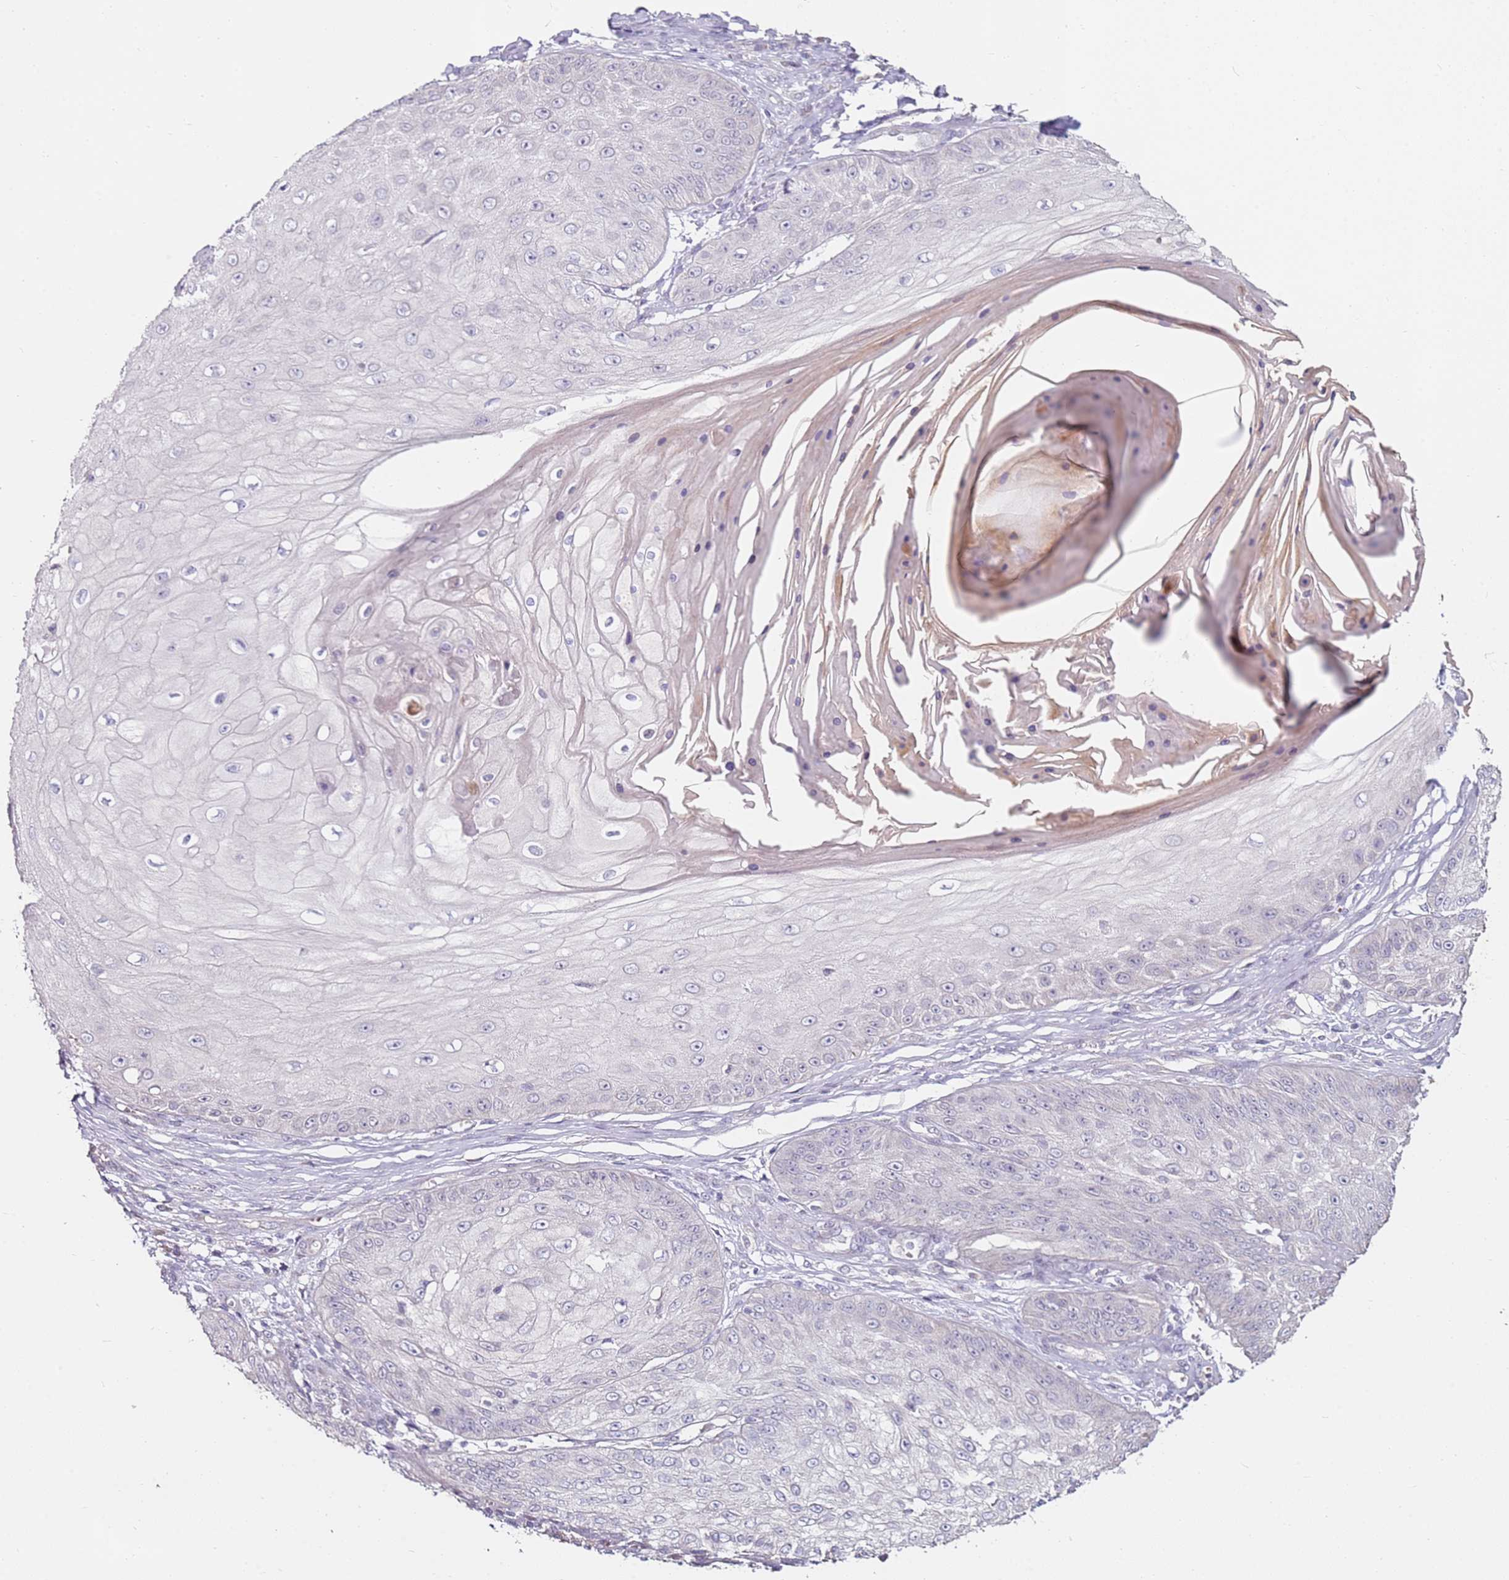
{"staining": {"intensity": "negative", "quantity": "none", "location": "none"}, "tissue": "skin cancer", "cell_type": "Tumor cells", "image_type": "cancer", "snomed": [{"axis": "morphology", "description": "Squamous cell carcinoma, NOS"}, {"axis": "topography", "description": "Skin"}], "caption": "Tumor cells are negative for brown protein staining in skin squamous cell carcinoma.", "gene": "RARS2", "patient": {"sex": "male", "age": 70}}